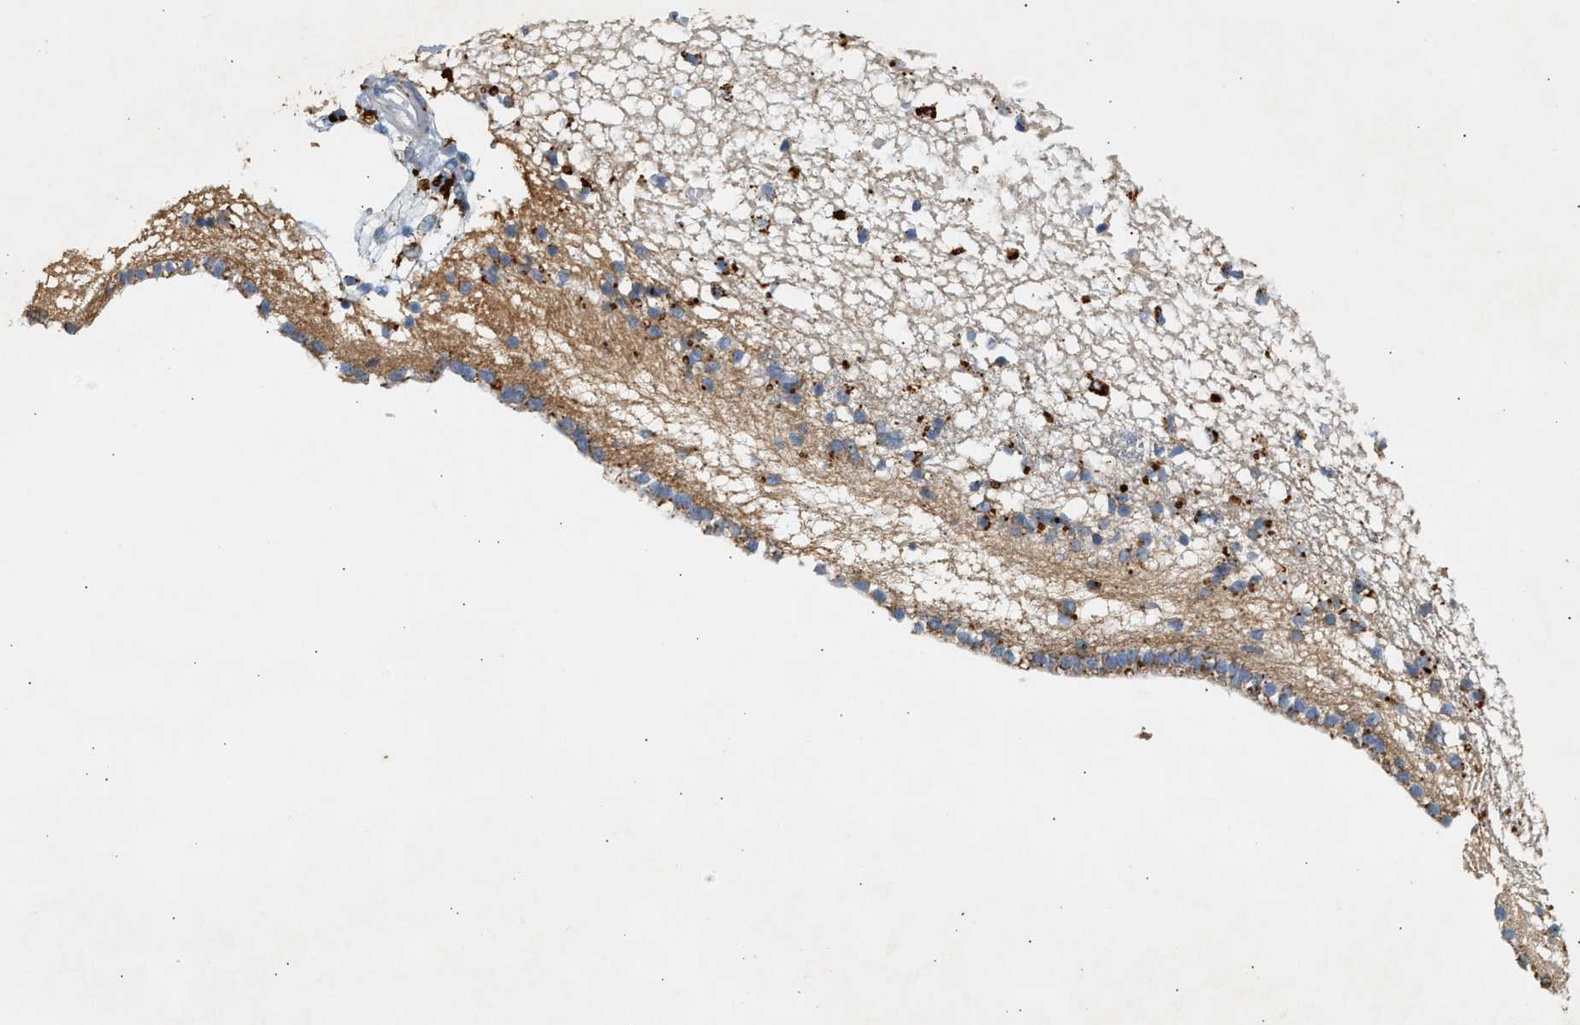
{"staining": {"intensity": "moderate", "quantity": "<25%", "location": "cytoplasmic/membranous"}, "tissue": "caudate", "cell_type": "Glial cells", "image_type": "normal", "snomed": [{"axis": "morphology", "description": "Normal tissue, NOS"}, {"axis": "topography", "description": "Lateral ventricle wall"}], "caption": "IHC of benign human caudate exhibits low levels of moderate cytoplasmic/membranous staining in about <25% of glial cells. (DAB (3,3'-diaminobenzidine) IHC with brightfield microscopy, high magnification).", "gene": "ENTHD1", "patient": {"sex": "male", "age": 45}}